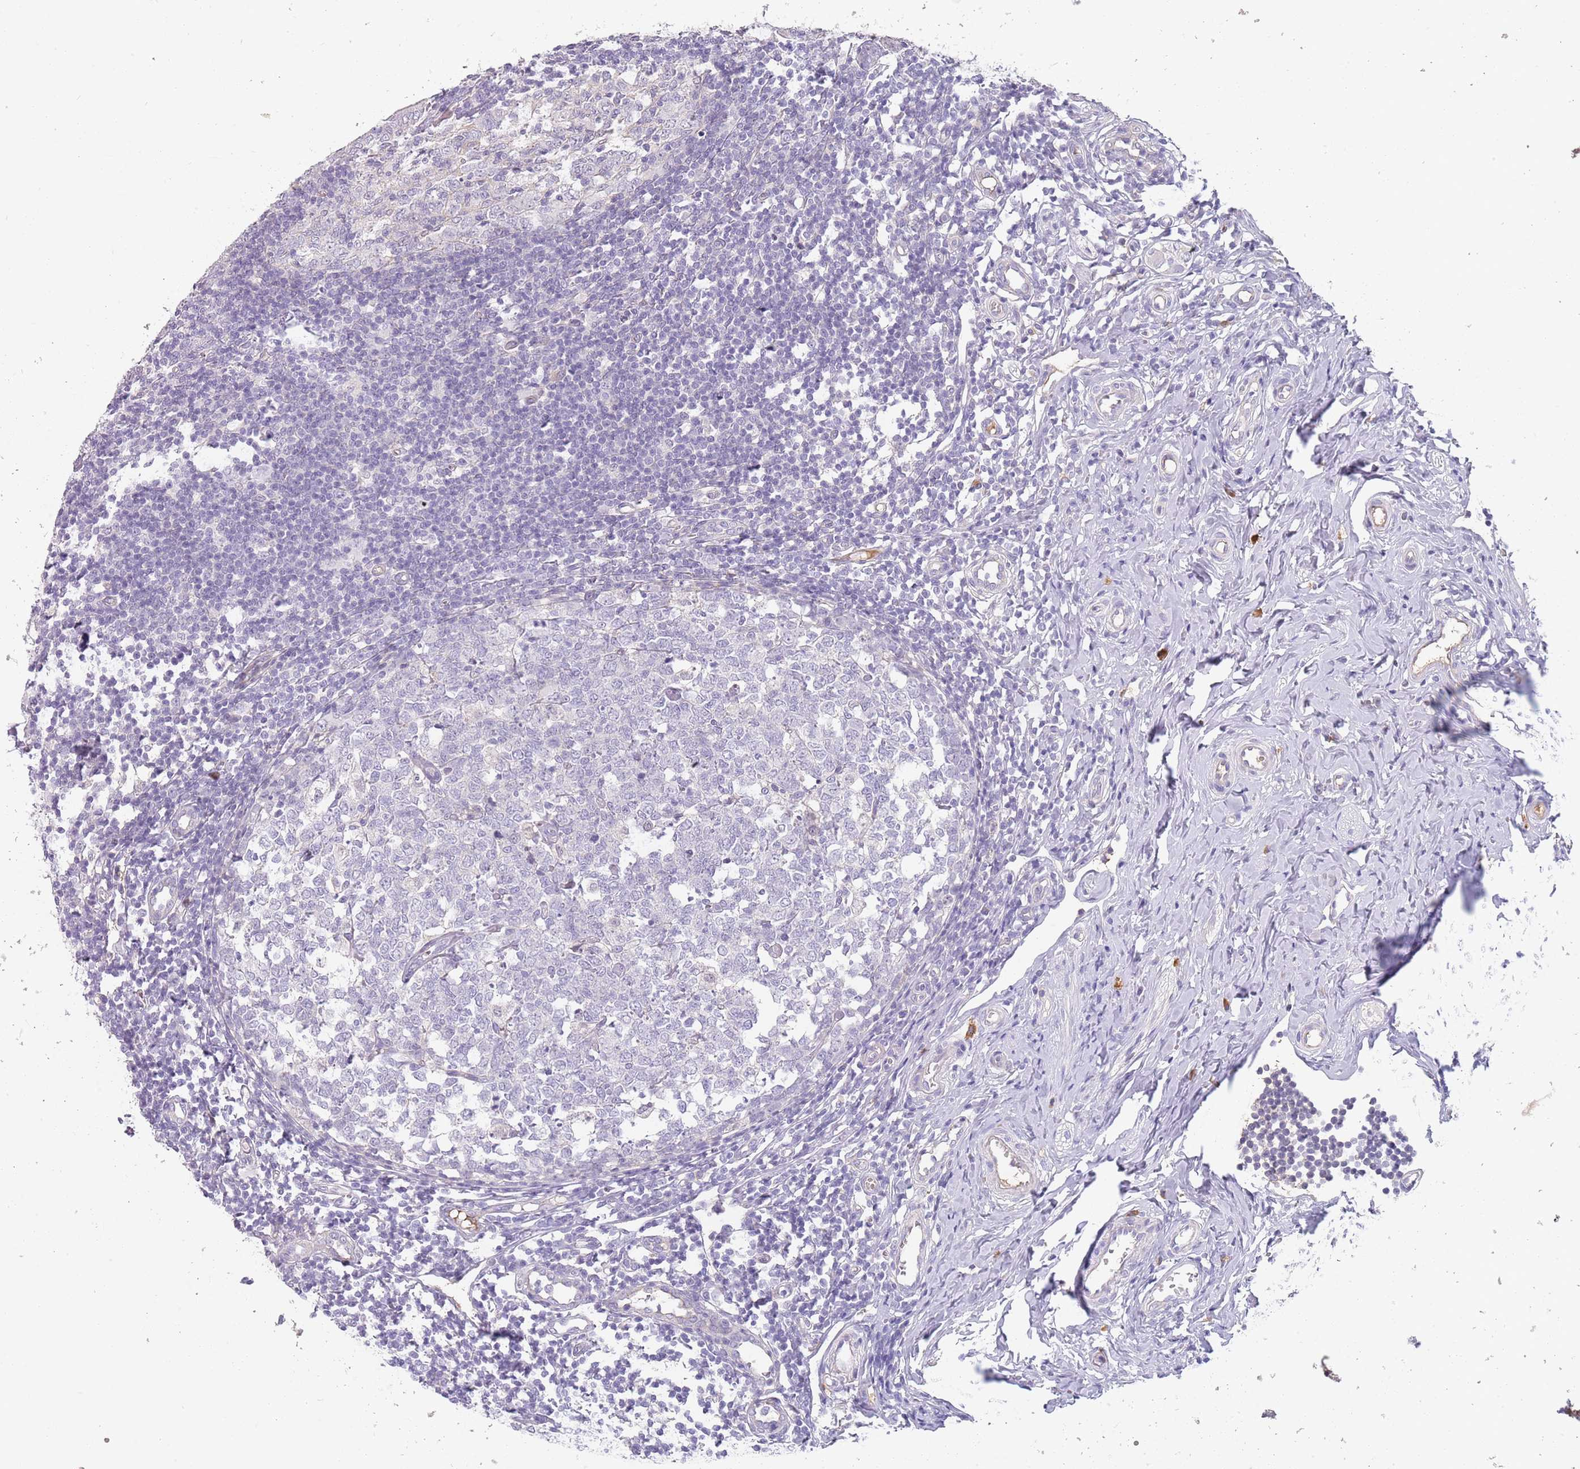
{"staining": {"intensity": "weak", "quantity": "<25%", "location": "cytoplasmic/membranous"}, "tissue": "appendix", "cell_type": "Glandular cells", "image_type": "normal", "snomed": [{"axis": "morphology", "description": "Normal tissue, NOS"}, {"axis": "topography", "description": "Appendix"}], "caption": "Image shows no significant protein expression in glandular cells of unremarkable appendix.", "gene": "DDX4", "patient": {"sex": "male", "age": 14}}